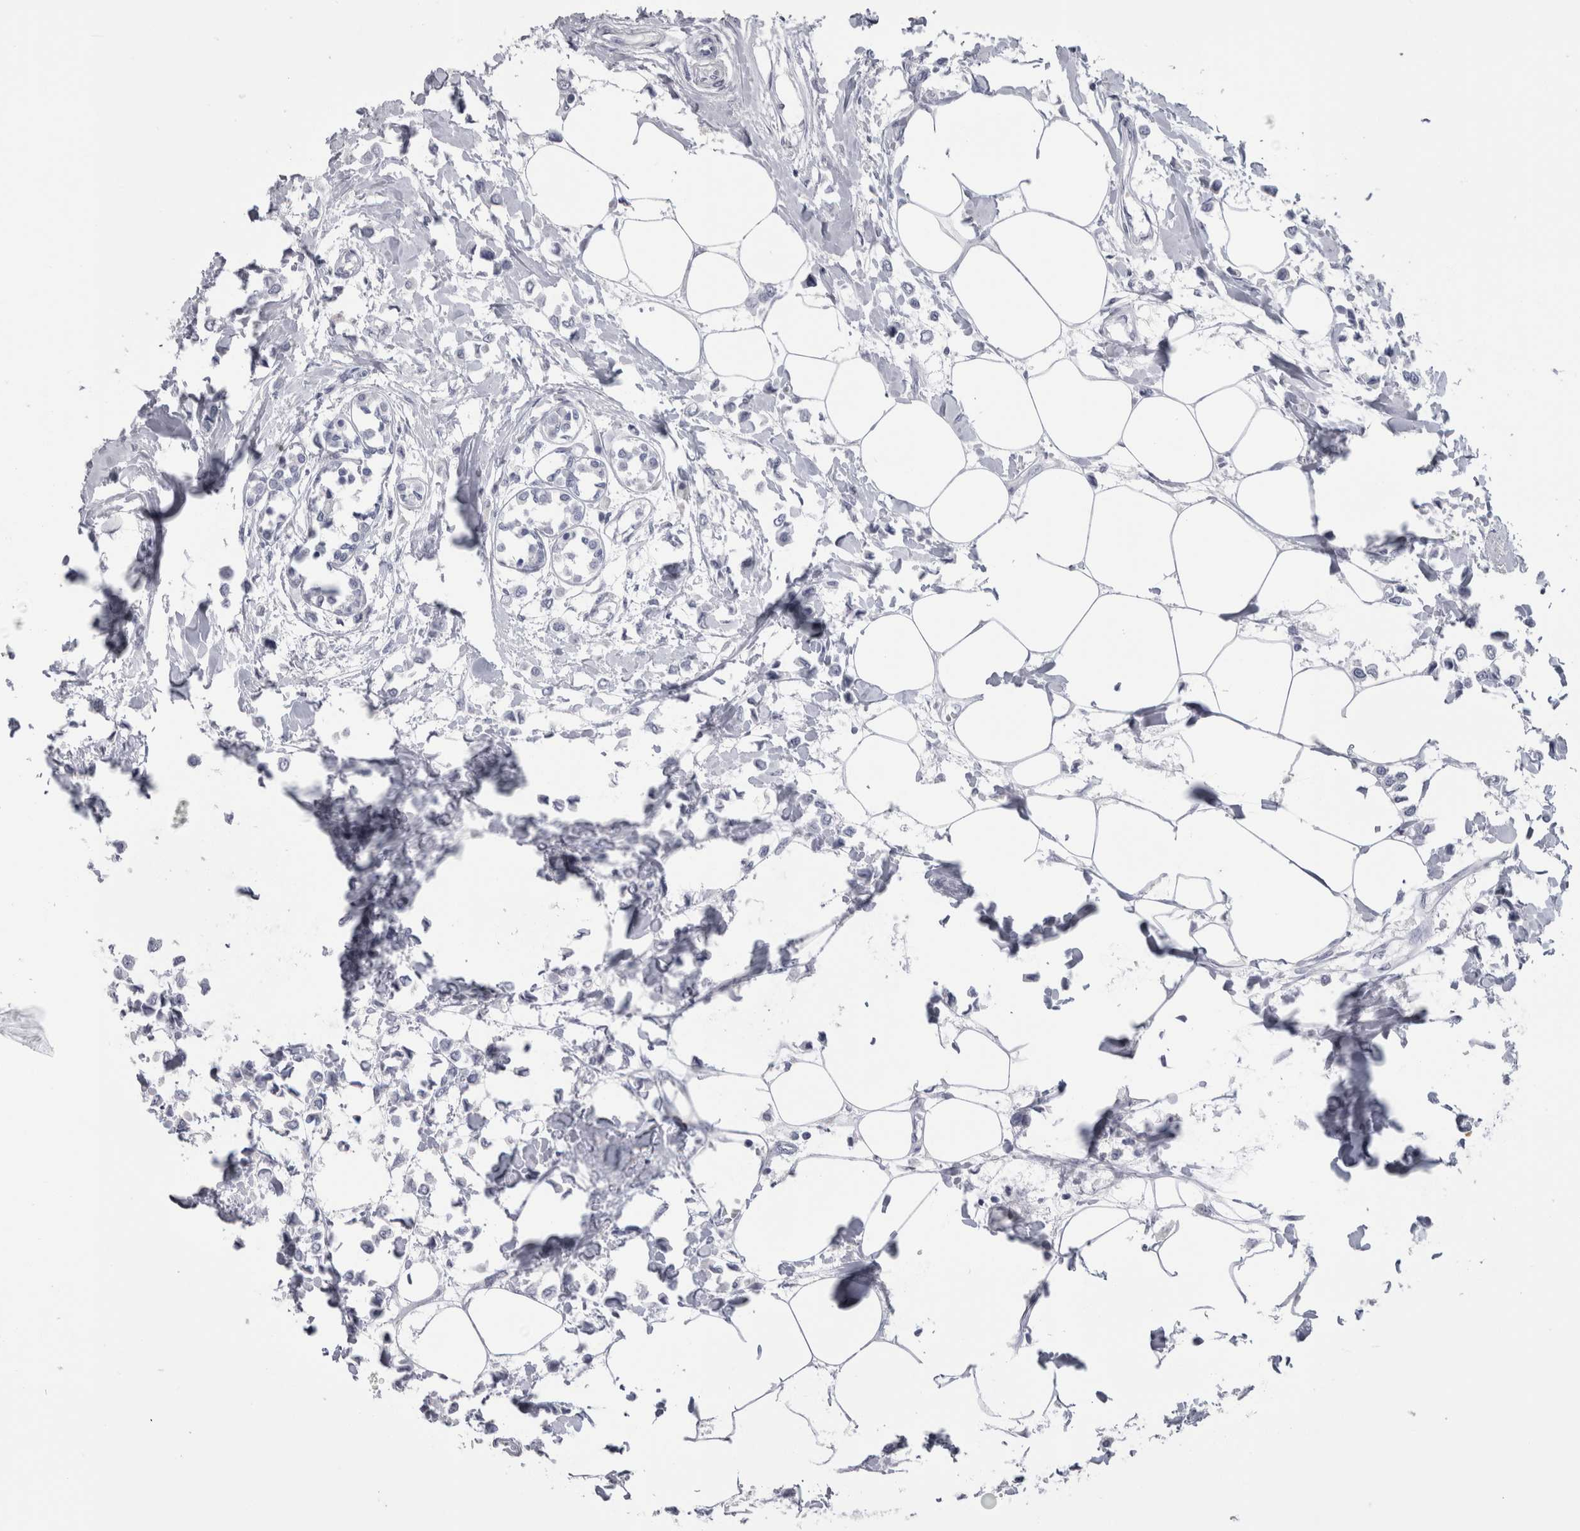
{"staining": {"intensity": "negative", "quantity": "none", "location": "none"}, "tissue": "breast cancer", "cell_type": "Tumor cells", "image_type": "cancer", "snomed": [{"axis": "morphology", "description": "Lobular carcinoma"}, {"axis": "topography", "description": "Breast"}], "caption": "A micrograph of human breast cancer is negative for staining in tumor cells.", "gene": "PTH", "patient": {"sex": "female", "age": 51}}